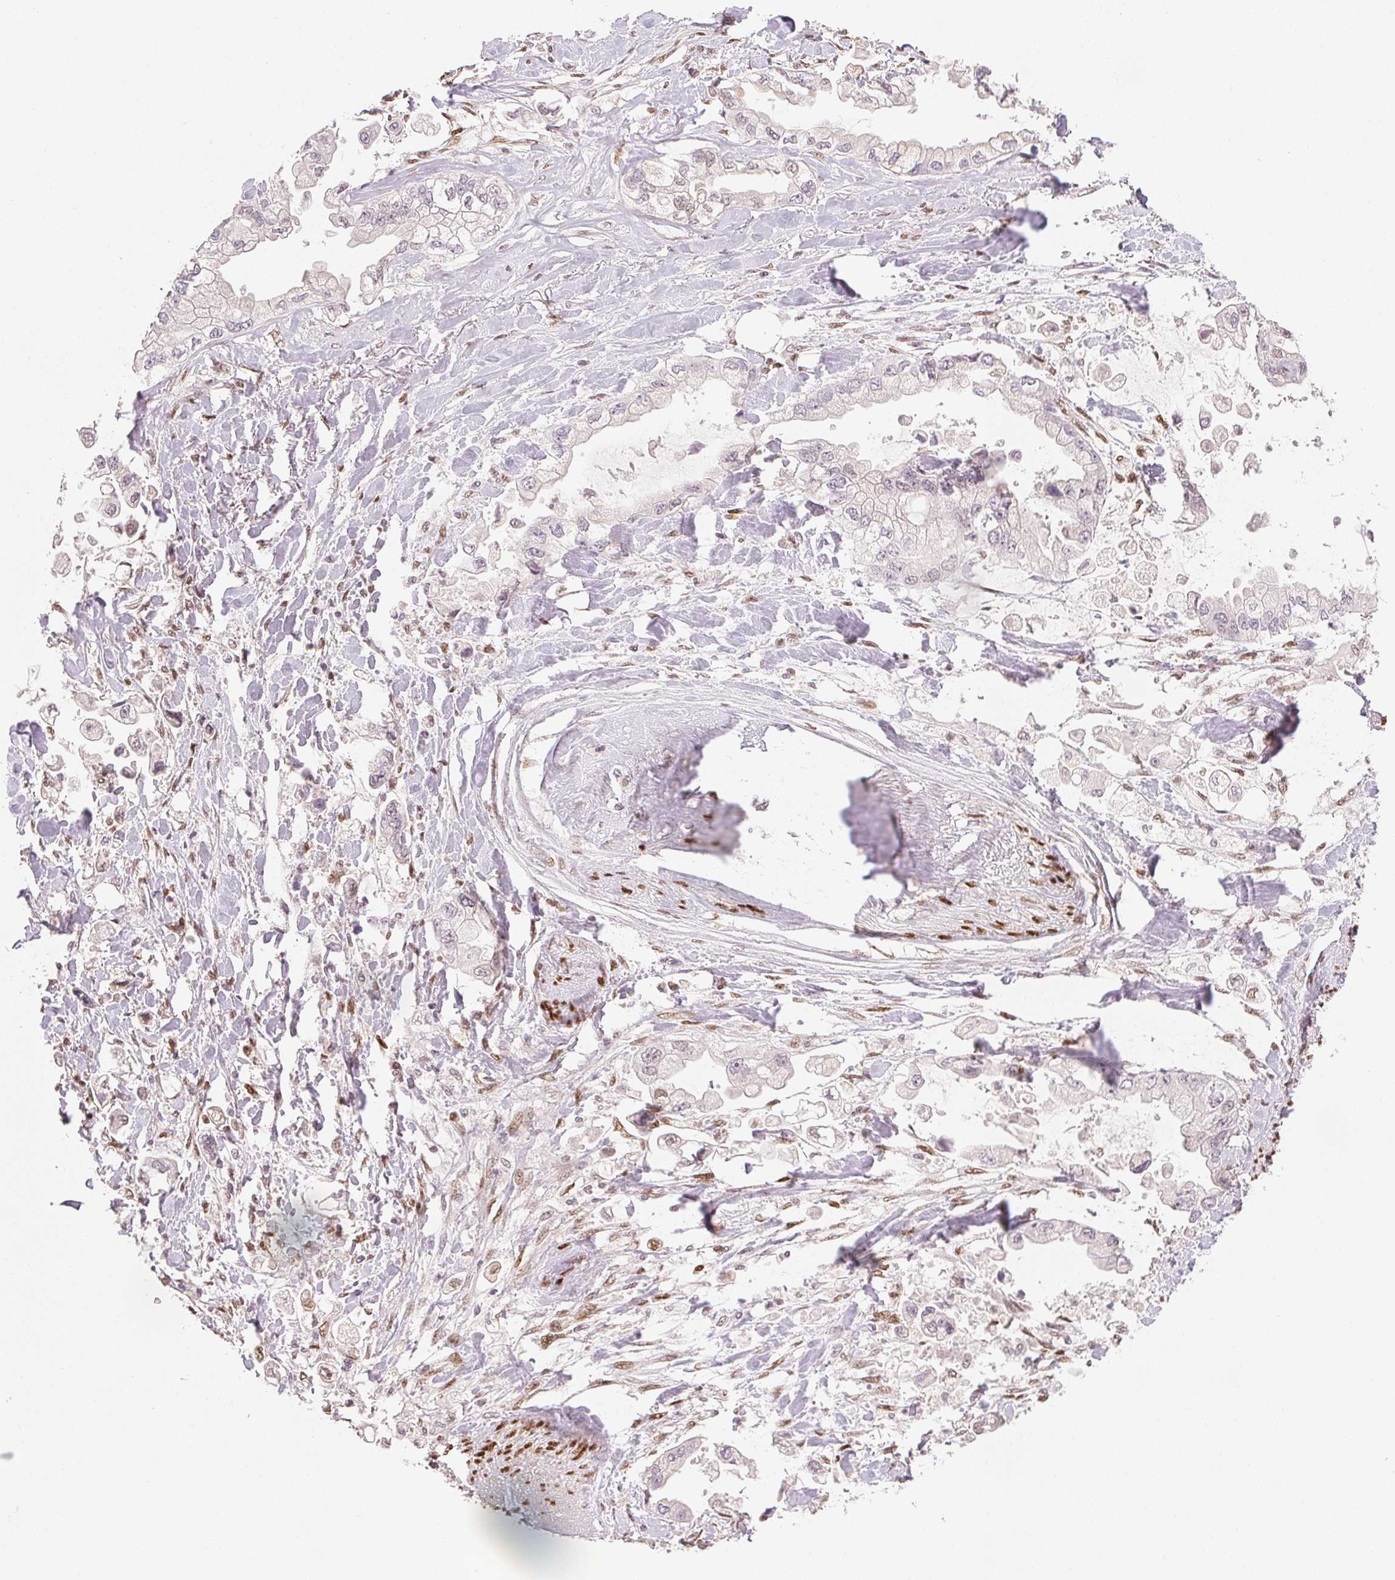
{"staining": {"intensity": "negative", "quantity": "none", "location": "none"}, "tissue": "stomach cancer", "cell_type": "Tumor cells", "image_type": "cancer", "snomed": [{"axis": "morphology", "description": "Adenocarcinoma, NOS"}, {"axis": "topography", "description": "Stomach"}], "caption": "Tumor cells are negative for brown protein staining in adenocarcinoma (stomach). (Immunohistochemistry, brightfield microscopy, high magnification).", "gene": "RUNX2", "patient": {"sex": "male", "age": 62}}